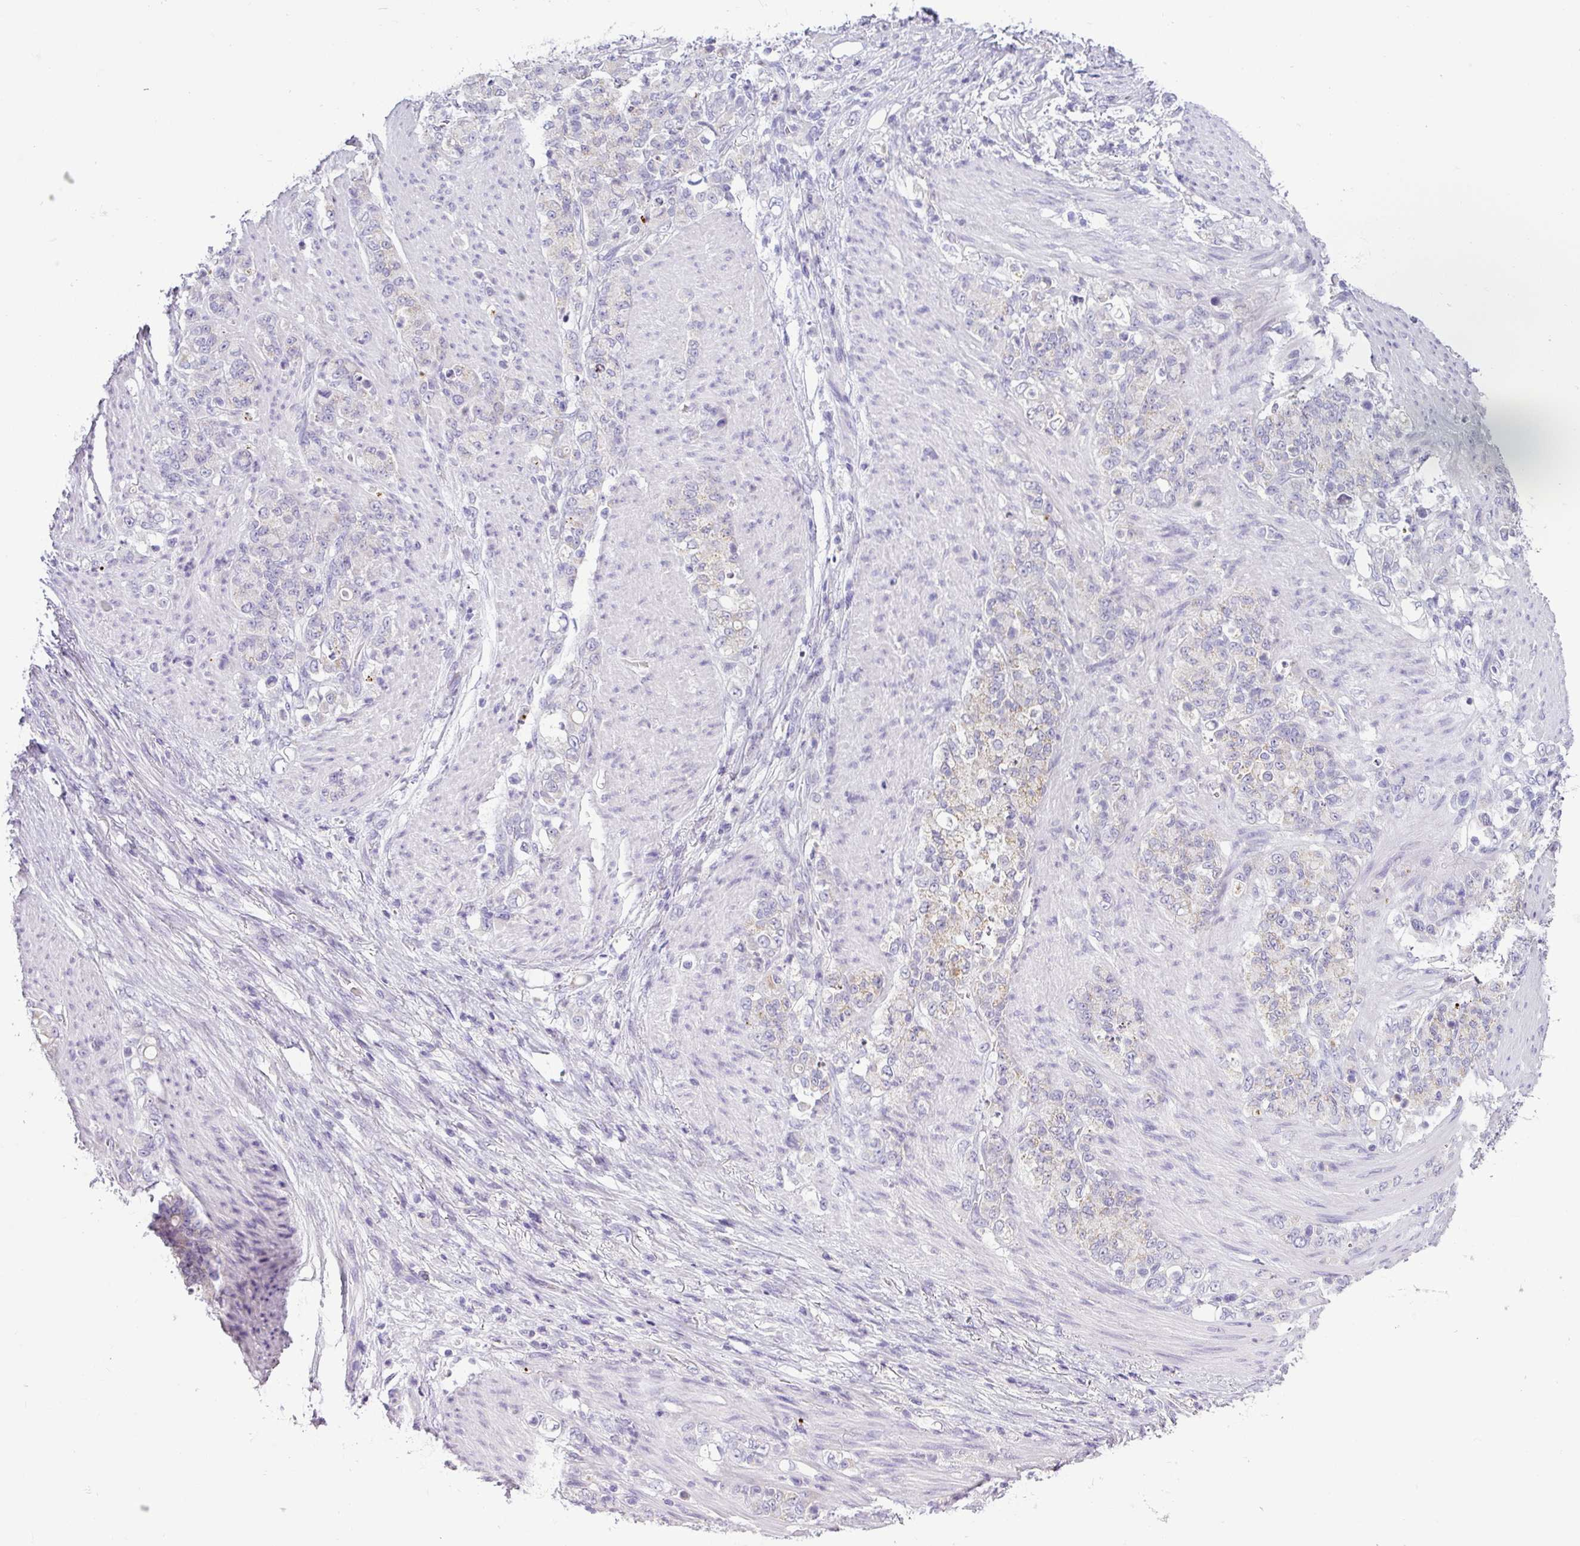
{"staining": {"intensity": "negative", "quantity": "none", "location": "none"}, "tissue": "stomach cancer", "cell_type": "Tumor cells", "image_type": "cancer", "snomed": [{"axis": "morphology", "description": "Adenocarcinoma, NOS"}, {"axis": "topography", "description": "Stomach"}], "caption": "There is no significant positivity in tumor cells of stomach adenocarcinoma. (DAB (3,3'-diaminobenzidine) immunohistochemistry (IHC) with hematoxylin counter stain).", "gene": "HMCN2", "patient": {"sex": "female", "age": 79}}